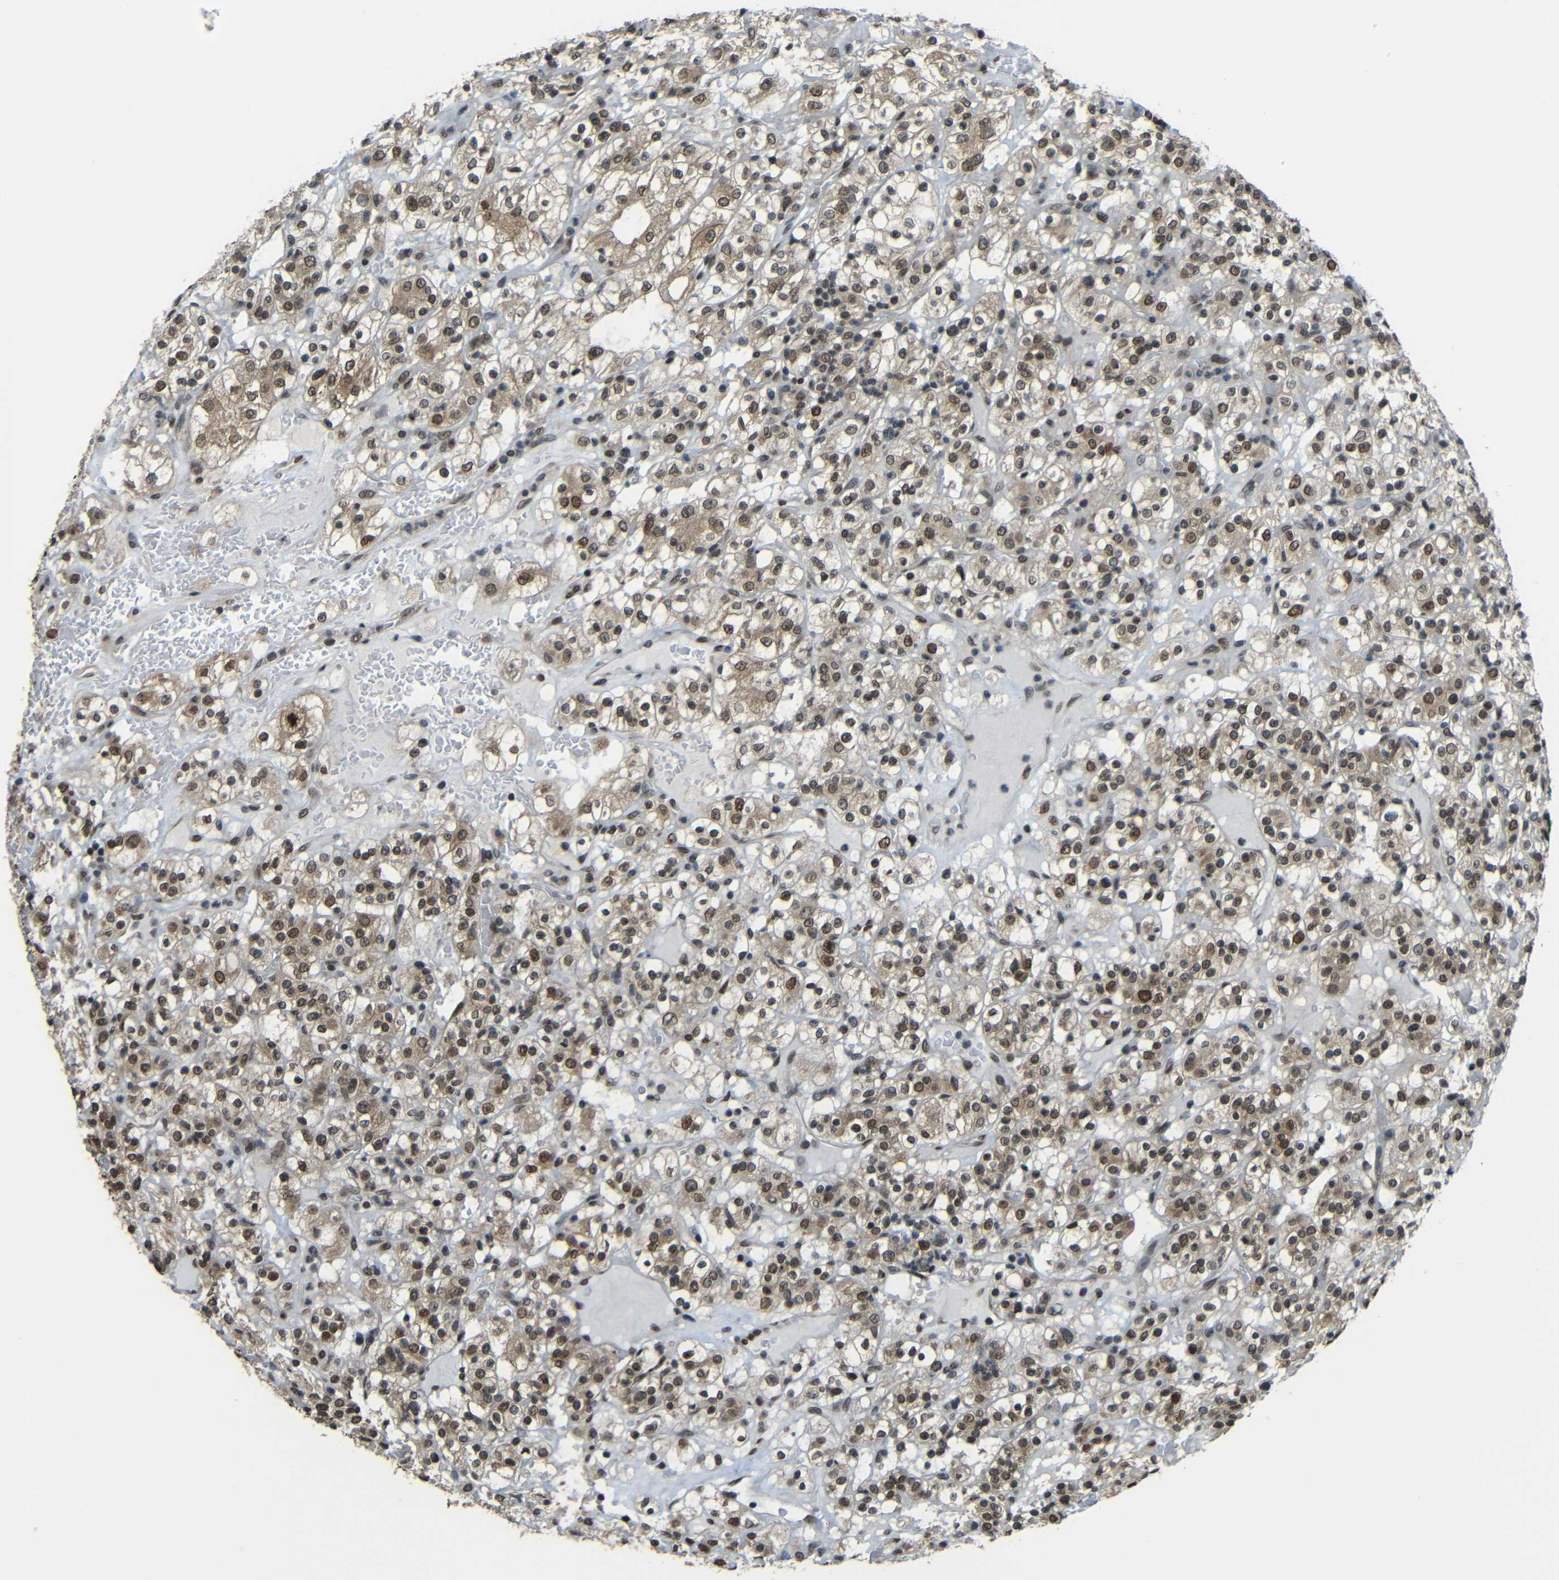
{"staining": {"intensity": "moderate", "quantity": ">75%", "location": "cytoplasmic/membranous,nuclear"}, "tissue": "renal cancer", "cell_type": "Tumor cells", "image_type": "cancer", "snomed": [{"axis": "morphology", "description": "Normal tissue, NOS"}, {"axis": "morphology", "description": "Adenocarcinoma, NOS"}, {"axis": "topography", "description": "Kidney"}], "caption": "Immunohistochemical staining of human renal cancer (adenocarcinoma) demonstrates moderate cytoplasmic/membranous and nuclear protein expression in about >75% of tumor cells.", "gene": "PSIP1", "patient": {"sex": "female", "age": 72}}